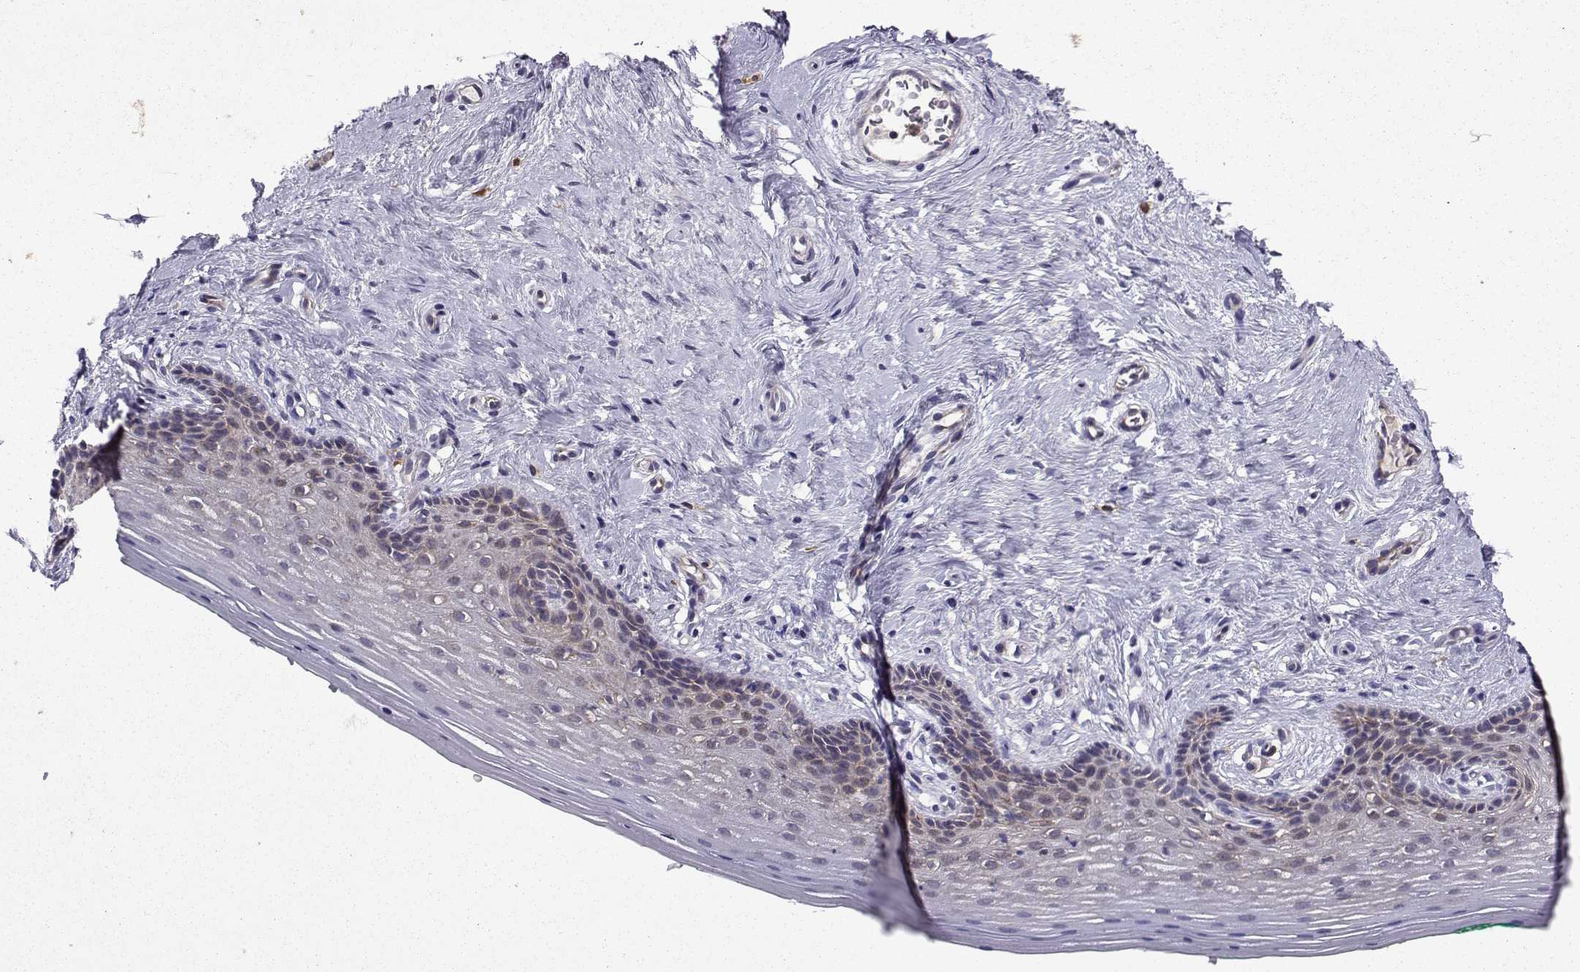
{"staining": {"intensity": "moderate", "quantity": "<25%", "location": "cytoplasmic/membranous"}, "tissue": "vagina", "cell_type": "Squamous epithelial cells", "image_type": "normal", "snomed": [{"axis": "morphology", "description": "Normal tissue, NOS"}, {"axis": "topography", "description": "Vagina"}], "caption": "Immunohistochemical staining of normal vagina demonstrates moderate cytoplasmic/membranous protein staining in about <25% of squamous epithelial cells.", "gene": "STXBP5", "patient": {"sex": "female", "age": 45}}